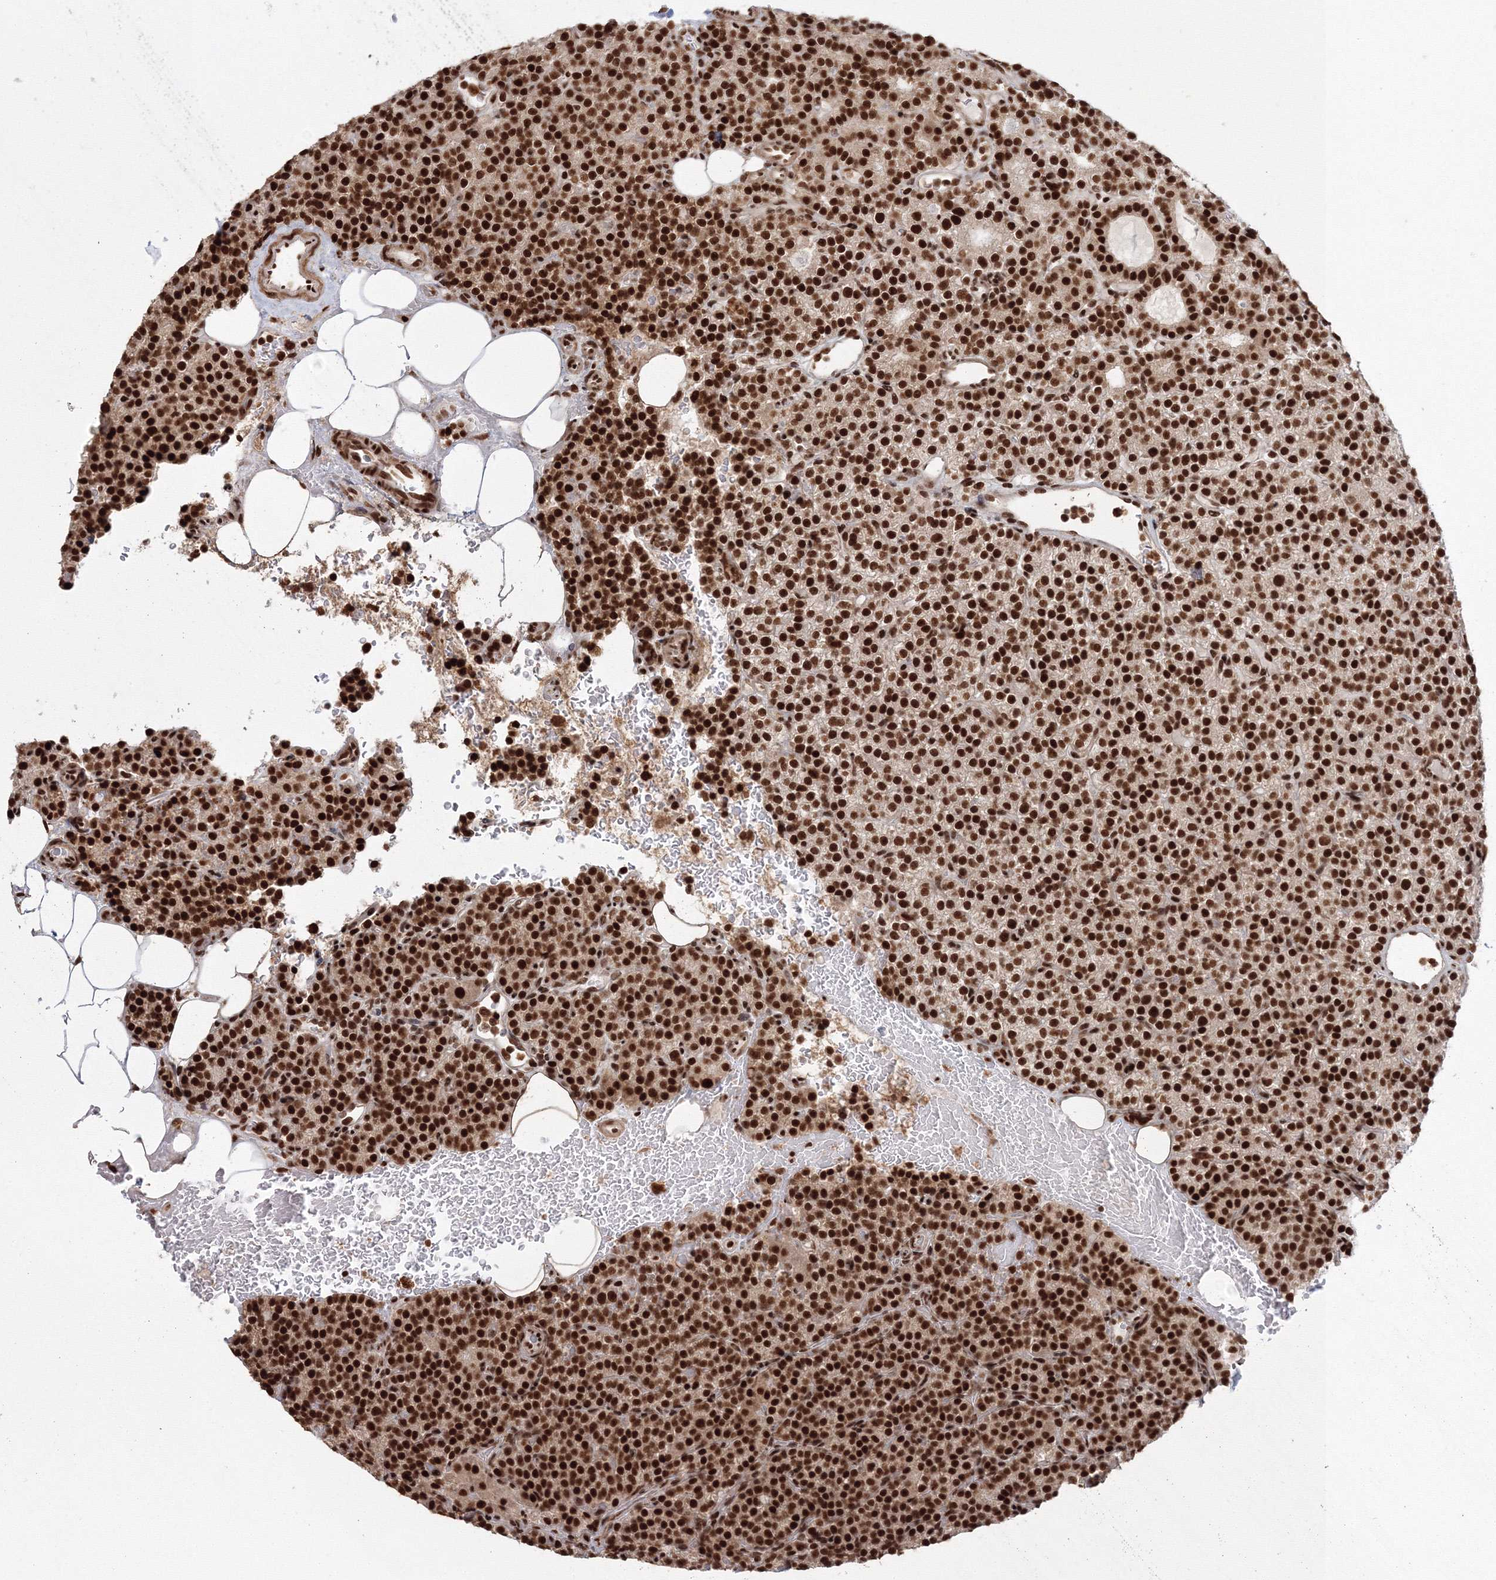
{"staining": {"intensity": "strong", "quantity": ">75%", "location": "nuclear"}, "tissue": "parathyroid gland", "cell_type": "Glandular cells", "image_type": "normal", "snomed": [{"axis": "morphology", "description": "Normal tissue, NOS"}, {"axis": "topography", "description": "Parathyroid gland"}], "caption": "Protein expression analysis of normal parathyroid gland demonstrates strong nuclear positivity in approximately >75% of glandular cells.", "gene": "KIF20A", "patient": {"sex": "female", "age": 48}}